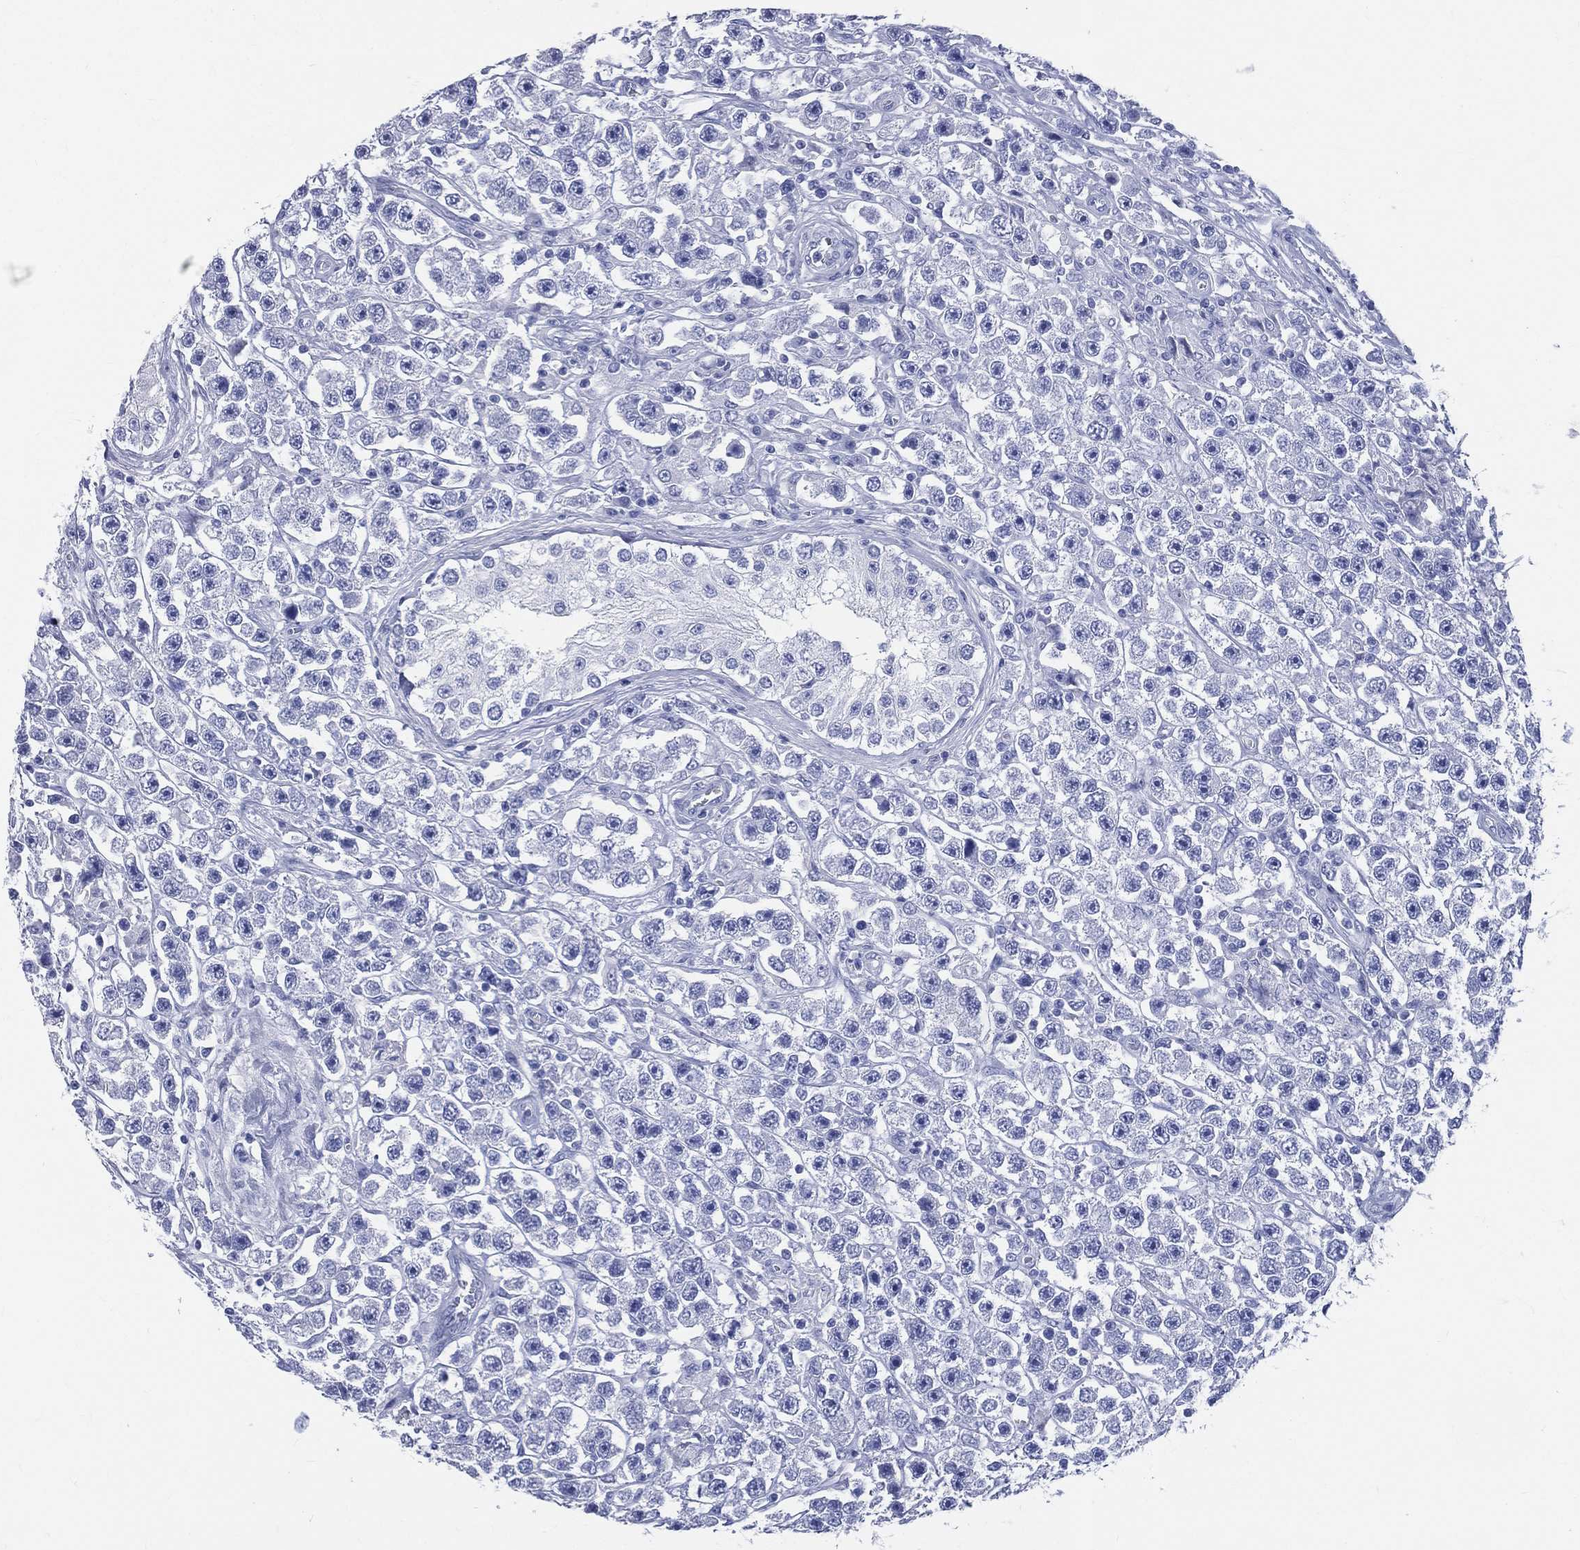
{"staining": {"intensity": "negative", "quantity": "none", "location": "none"}, "tissue": "testis cancer", "cell_type": "Tumor cells", "image_type": "cancer", "snomed": [{"axis": "morphology", "description": "Seminoma, NOS"}, {"axis": "topography", "description": "Testis"}], "caption": "DAB immunohistochemical staining of testis cancer (seminoma) displays no significant staining in tumor cells. Brightfield microscopy of immunohistochemistry (IHC) stained with DAB (brown) and hematoxylin (blue), captured at high magnification.", "gene": "SYP", "patient": {"sex": "male", "age": 45}}